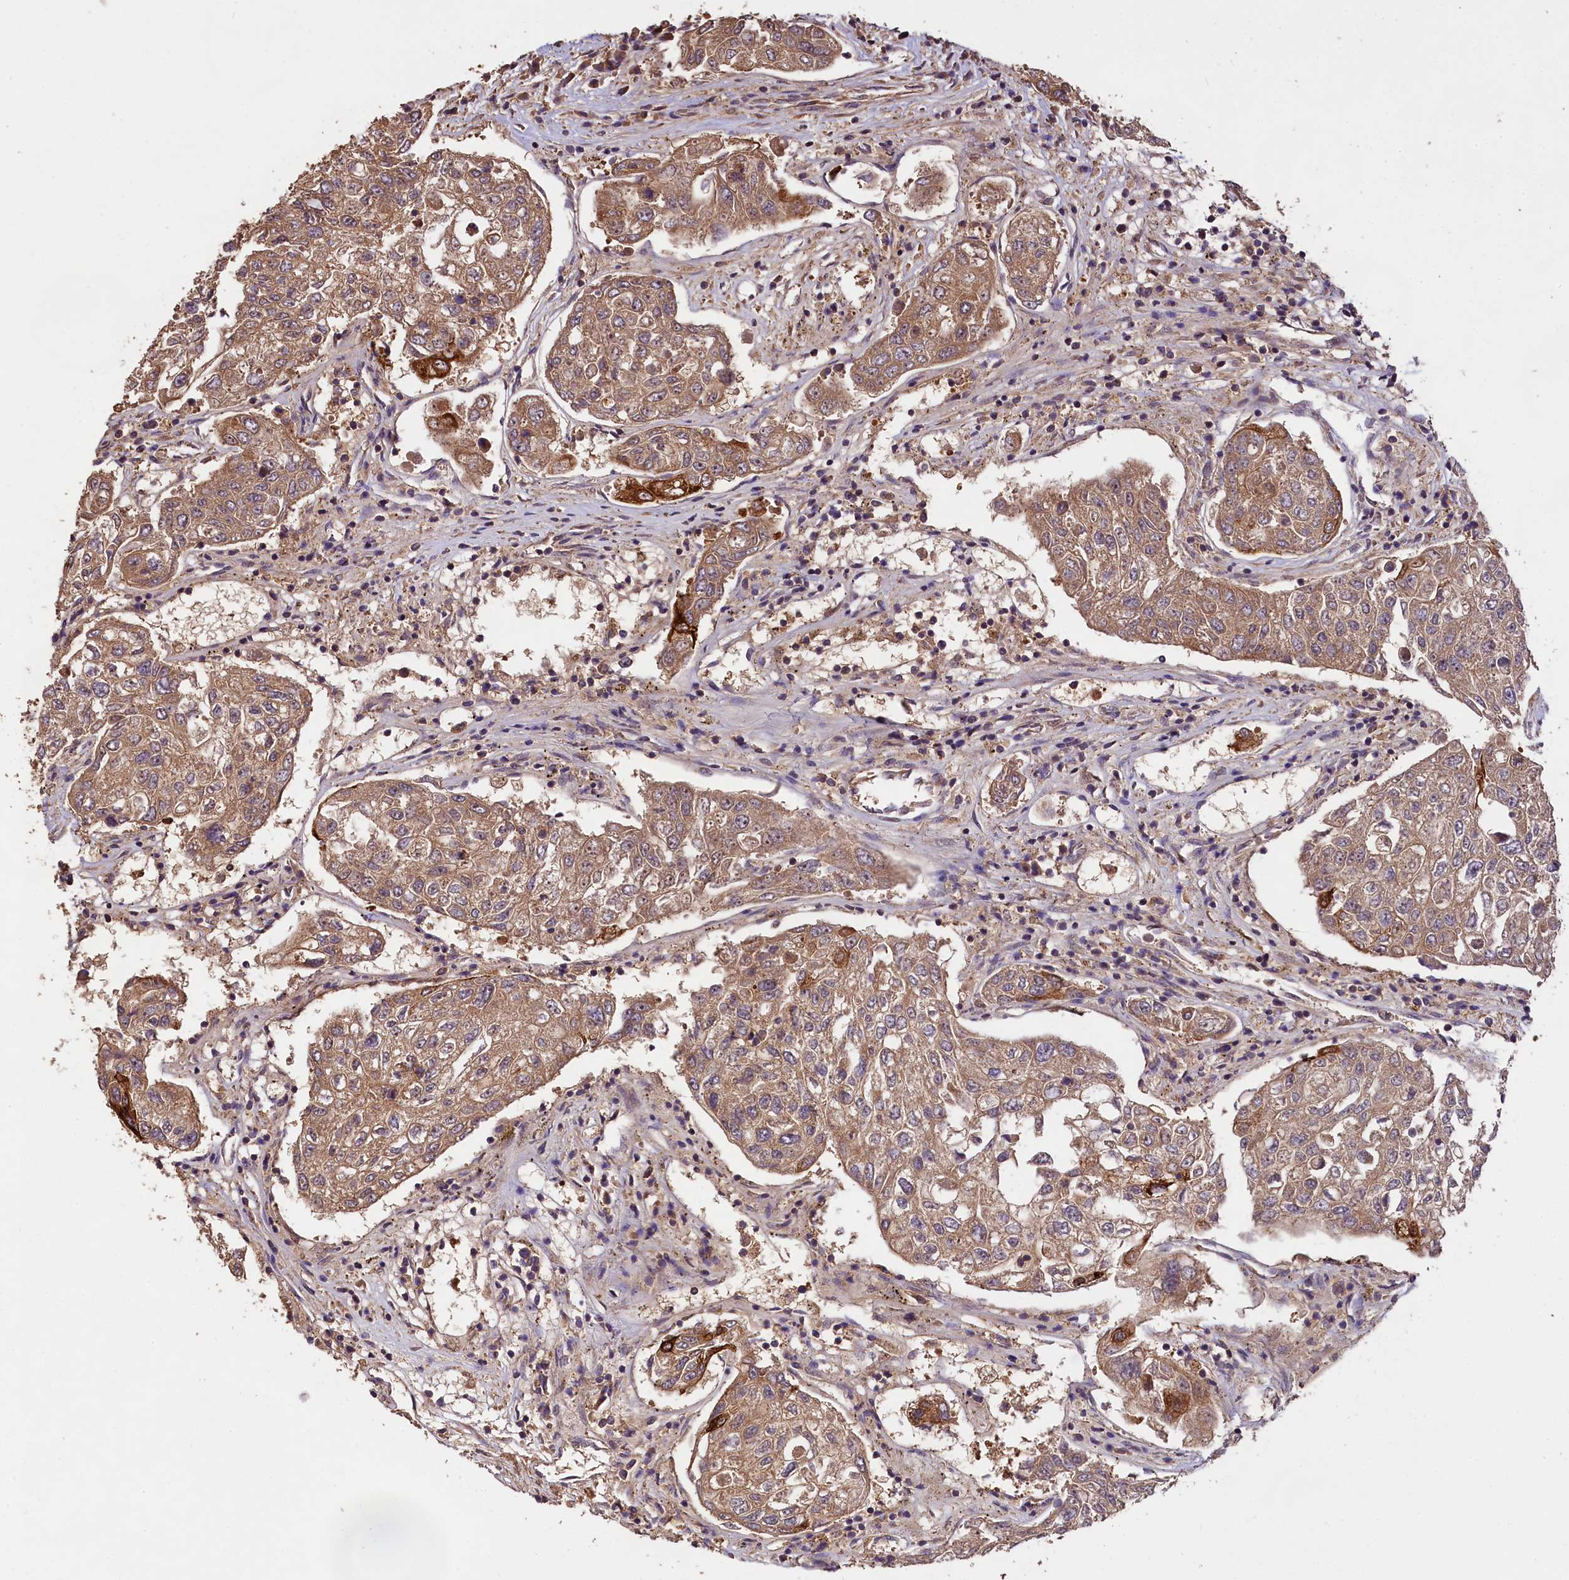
{"staining": {"intensity": "moderate", "quantity": ">75%", "location": "cytoplasmic/membranous"}, "tissue": "urothelial cancer", "cell_type": "Tumor cells", "image_type": "cancer", "snomed": [{"axis": "morphology", "description": "Urothelial carcinoma, High grade"}, {"axis": "topography", "description": "Lymph node"}, {"axis": "topography", "description": "Urinary bladder"}], "caption": "Immunohistochemistry photomicrograph of high-grade urothelial carcinoma stained for a protein (brown), which exhibits medium levels of moderate cytoplasmic/membranous expression in about >75% of tumor cells.", "gene": "PHAF1", "patient": {"sex": "male", "age": 51}}